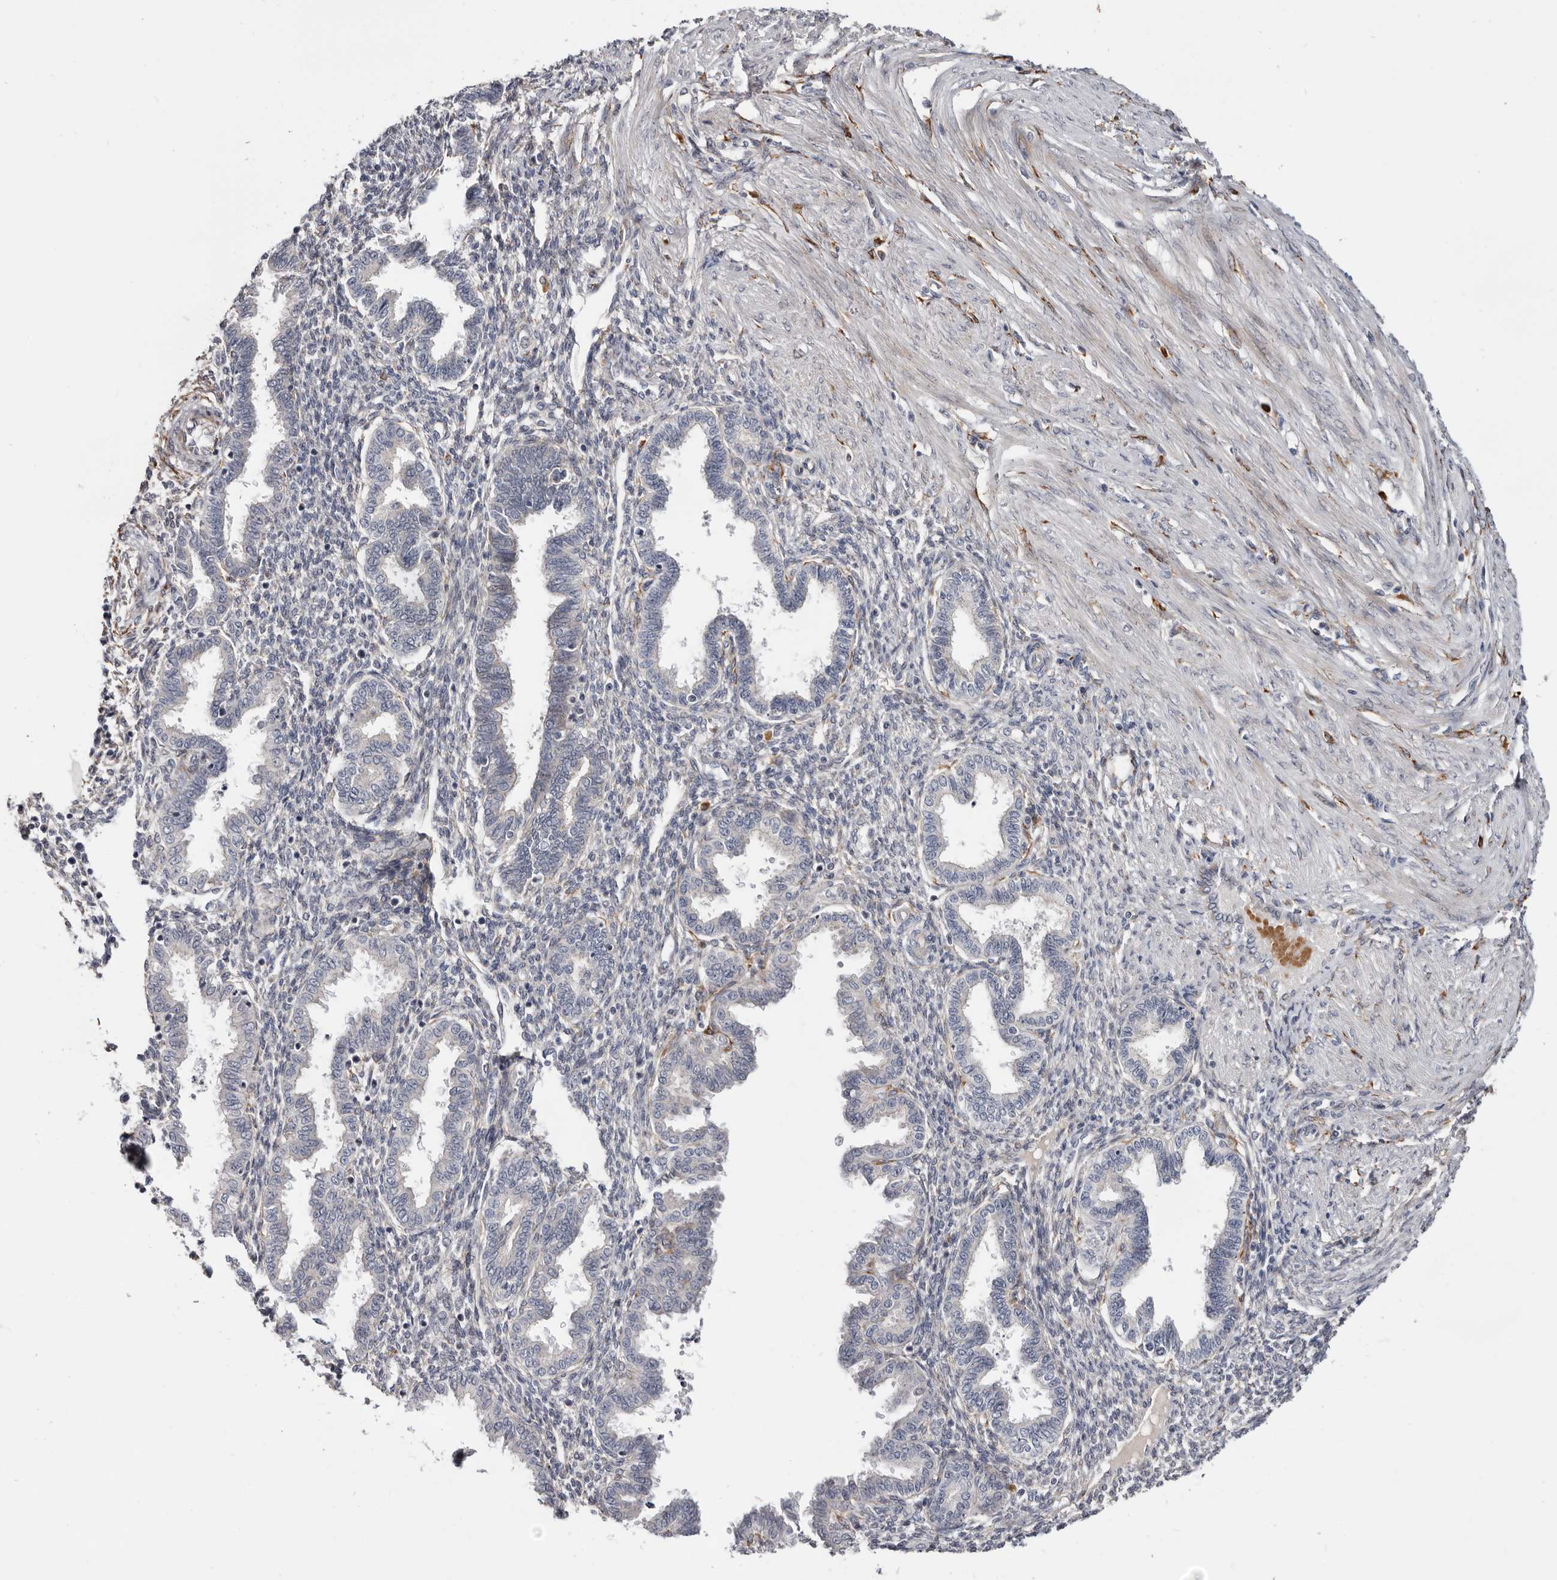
{"staining": {"intensity": "negative", "quantity": "none", "location": "none"}, "tissue": "endometrium", "cell_type": "Cells in endometrial stroma", "image_type": "normal", "snomed": [{"axis": "morphology", "description": "Normal tissue, NOS"}, {"axis": "topography", "description": "Endometrium"}], "caption": "This is an immunohistochemistry (IHC) photomicrograph of unremarkable human endometrium. There is no staining in cells in endometrial stroma.", "gene": "USH1C", "patient": {"sex": "female", "age": 33}}